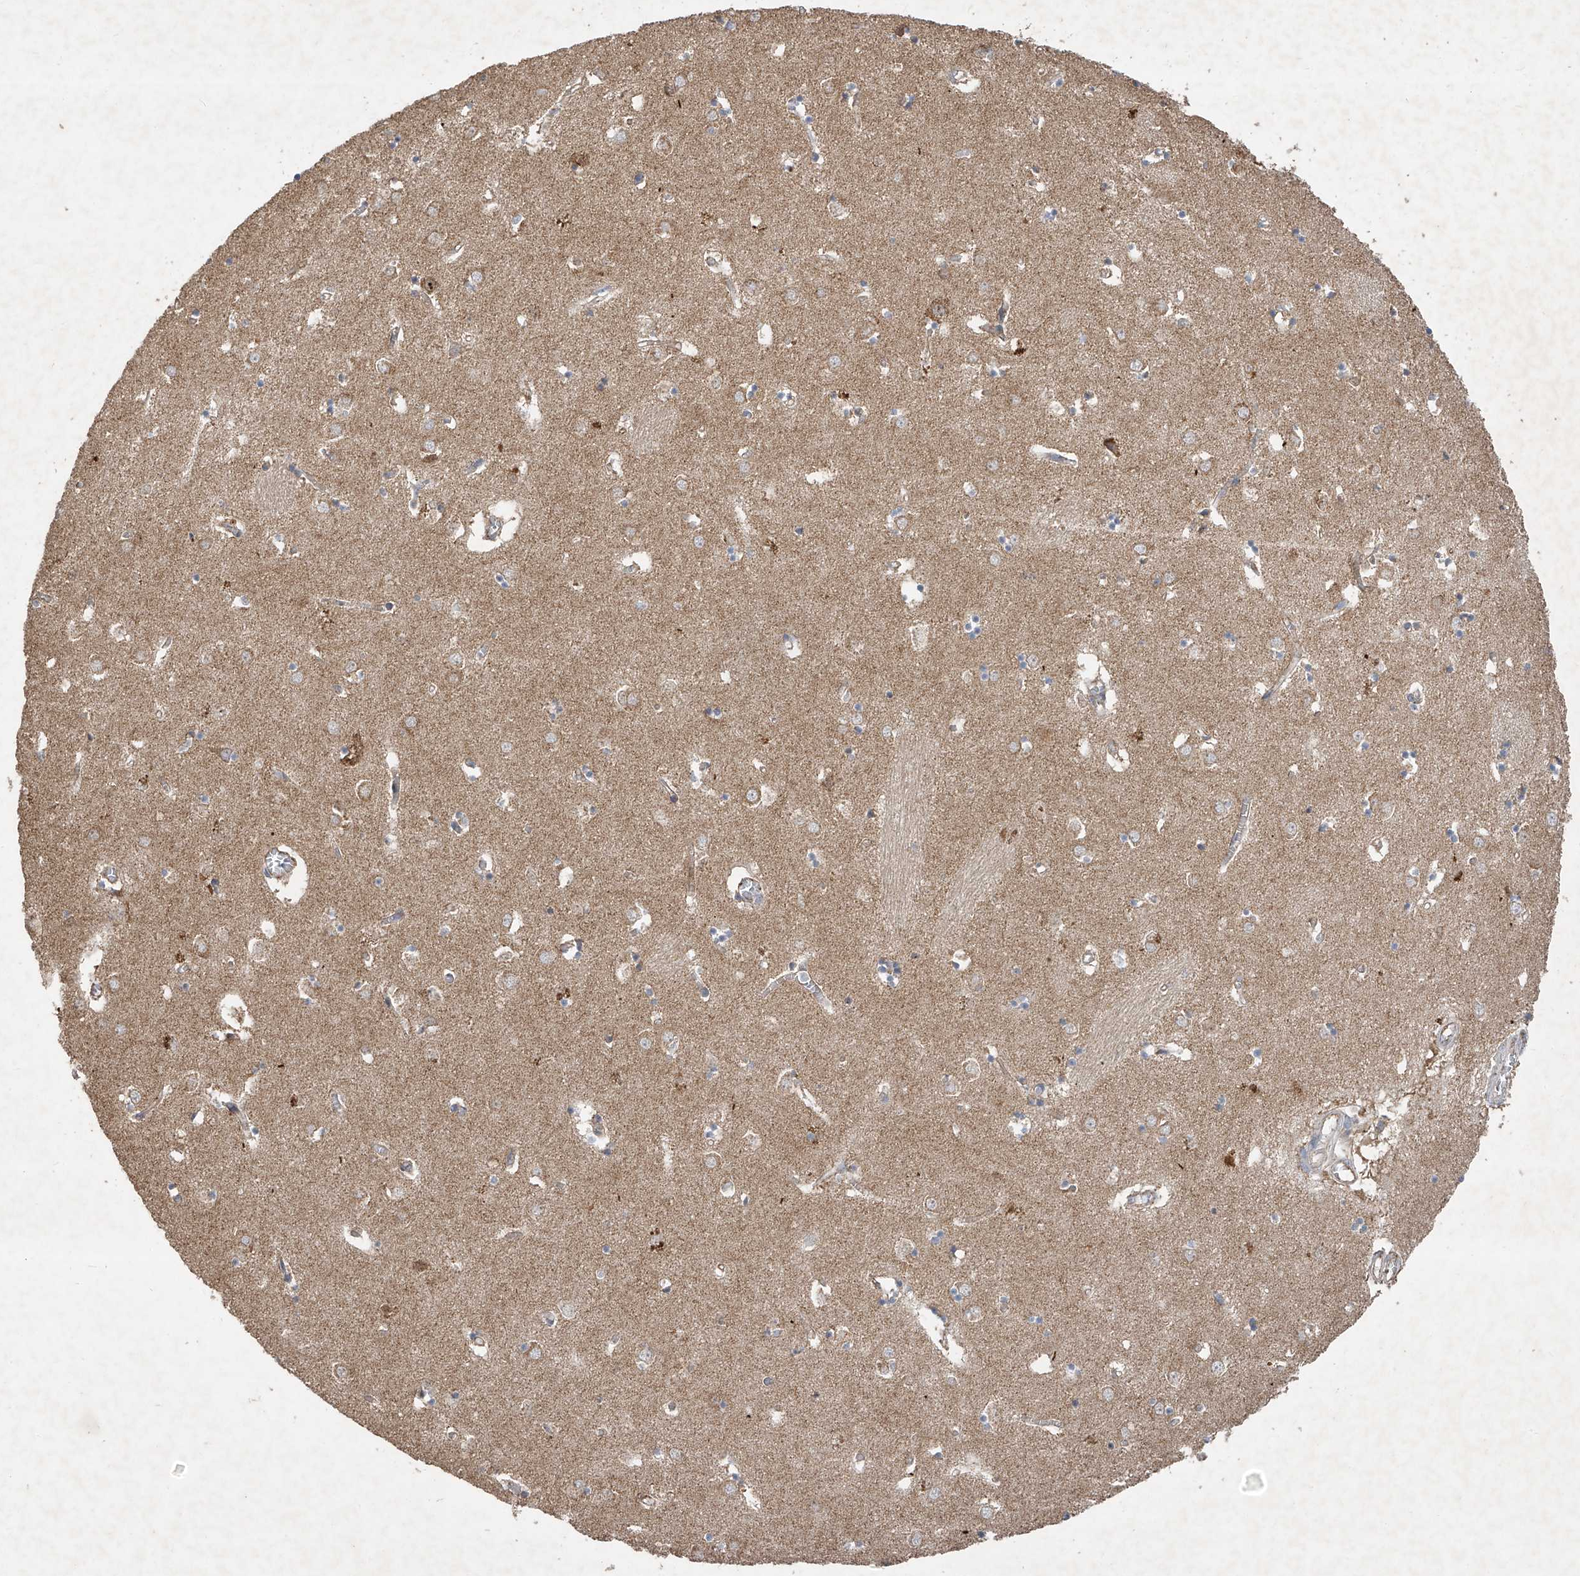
{"staining": {"intensity": "weak", "quantity": "25%-75%", "location": "cytoplasmic/membranous"}, "tissue": "caudate", "cell_type": "Glial cells", "image_type": "normal", "snomed": [{"axis": "morphology", "description": "Normal tissue, NOS"}, {"axis": "topography", "description": "Lateral ventricle wall"}], "caption": "This is an image of IHC staining of unremarkable caudate, which shows weak positivity in the cytoplasmic/membranous of glial cells.", "gene": "UQCC1", "patient": {"sex": "male", "age": 70}}